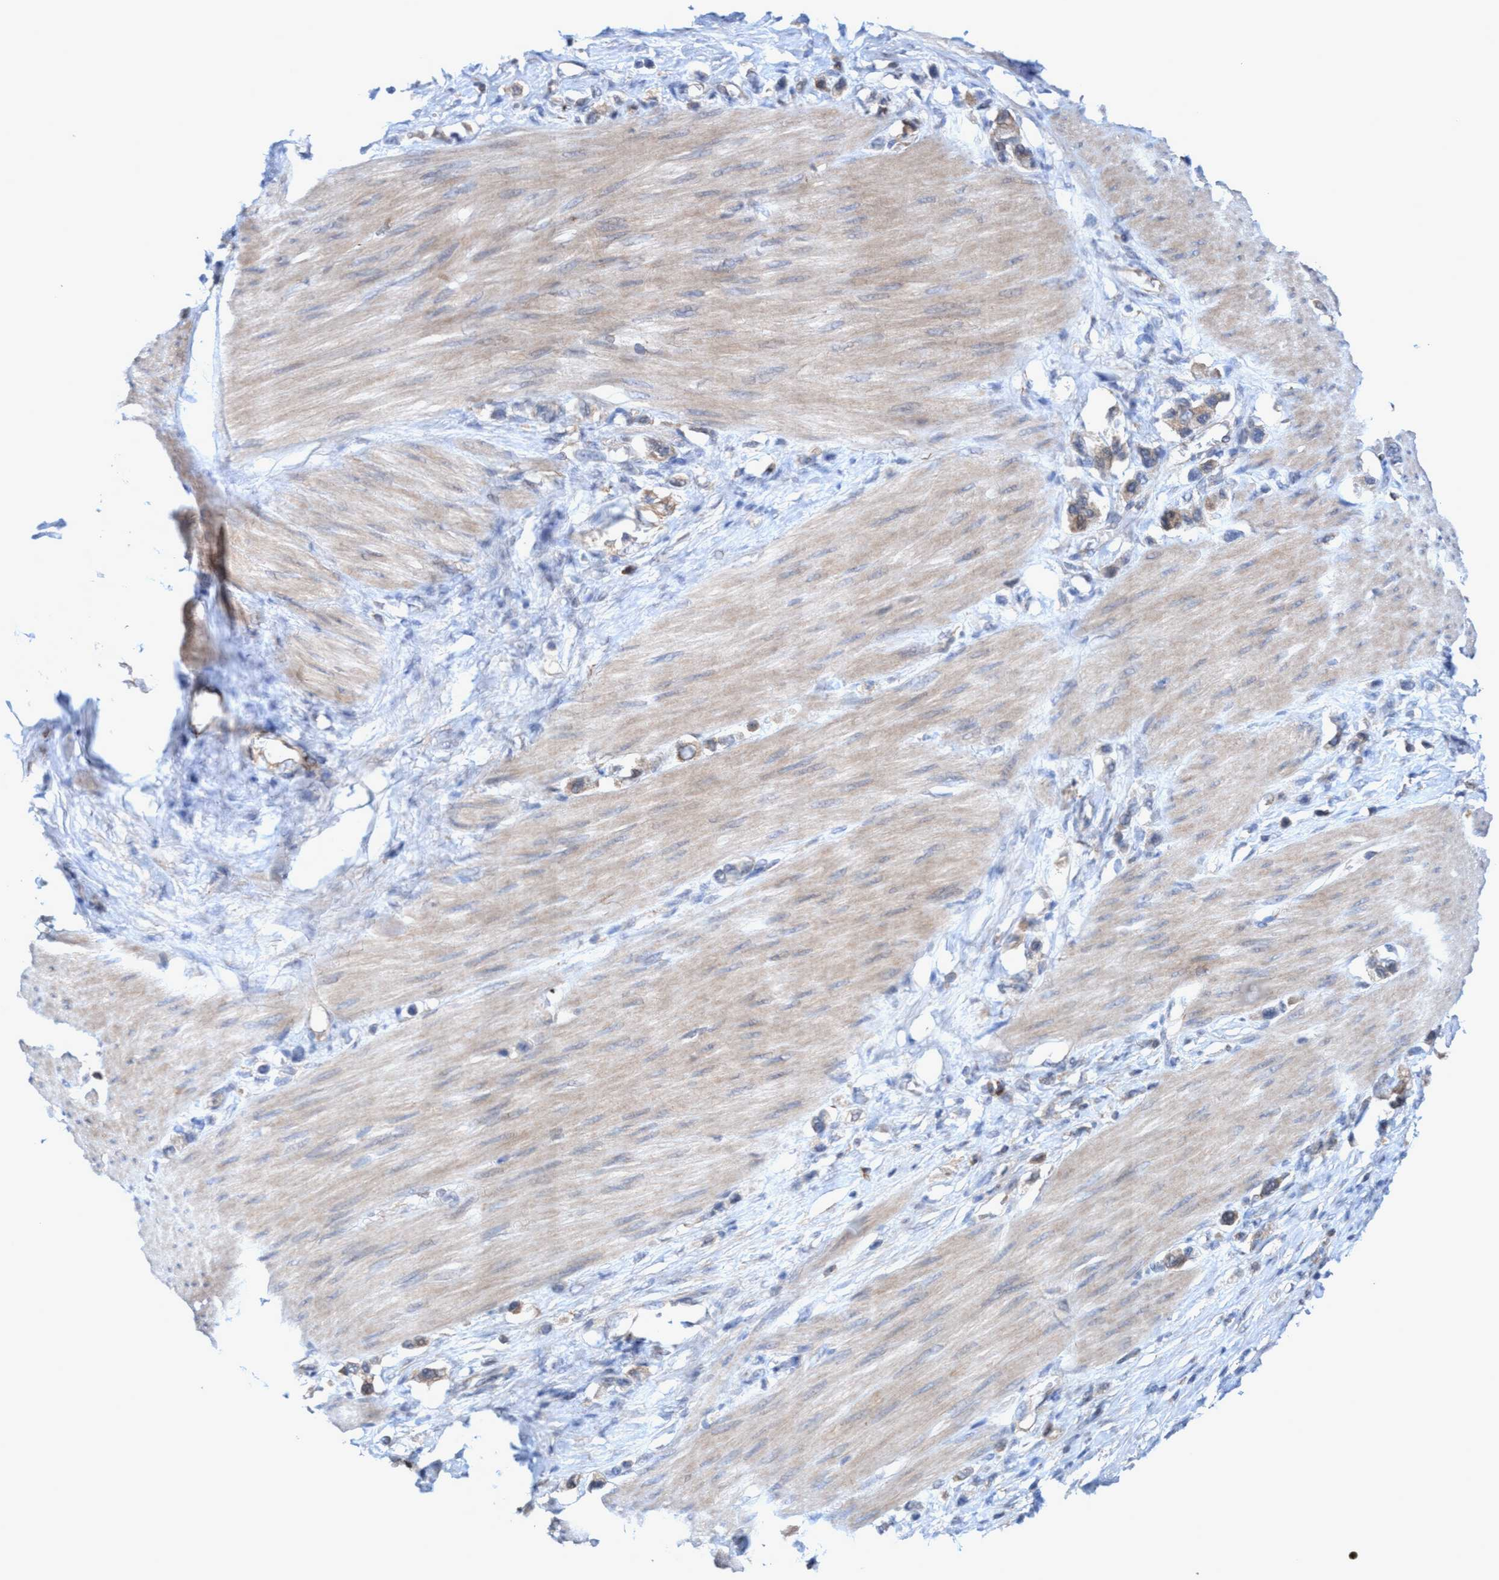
{"staining": {"intensity": "moderate", "quantity": ">75%", "location": "cytoplasmic/membranous"}, "tissue": "stomach cancer", "cell_type": "Tumor cells", "image_type": "cancer", "snomed": [{"axis": "morphology", "description": "Adenocarcinoma, NOS"}, {"axis": "topography", "description": "Stomach"}], "caption": "IHC (DAB (3,3'-diaminobenzidine)) staining of stomach adenocarcinoma shows moderate cytoplasmic/membranous protein expression in approximately >75% of tumor cells.", "gene": "GLOD4", "patient": {"sex": "female", "age": 65}}